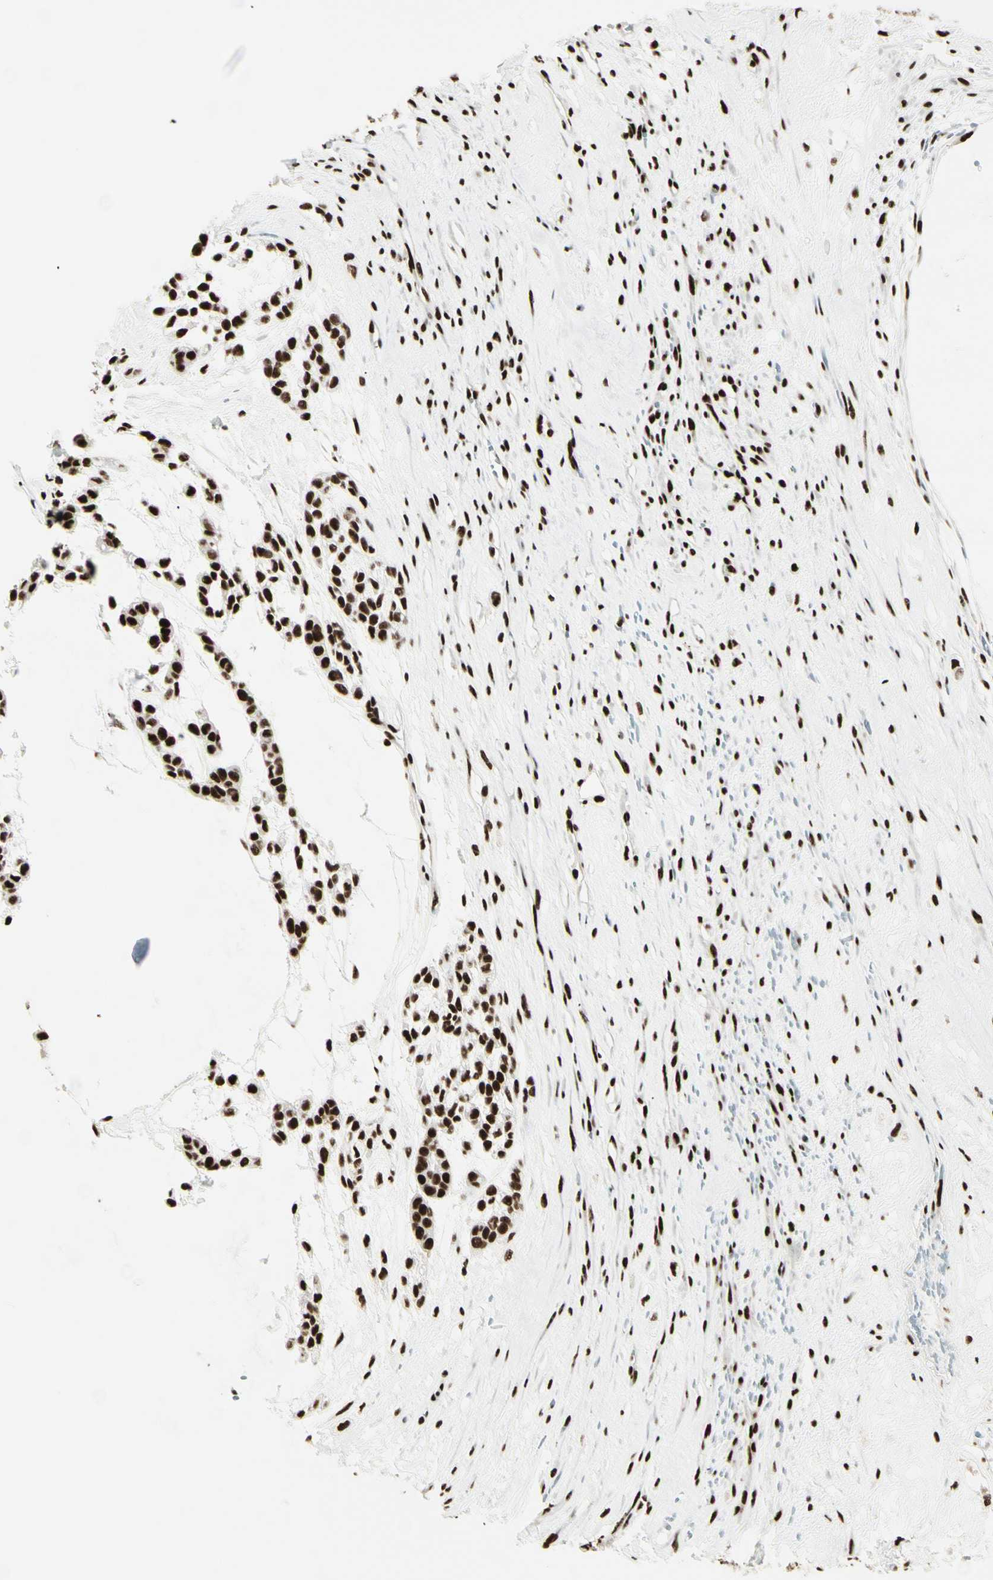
{"staining": {"intensity": "strong", "quantity": ">75%", "location": "nuclear"}, "tissue": "head and neck cancer", "cell_type": "Tumor cells", "image_type": "cancer", "snomed": [{"axis": "morphology", "description": "Adenocarcinoma, NOS"}, {"axis": "morphology", "description": "Adenoma, NOS"}, {"axis": "topography", "description": "Head-Neck"}], "caption": "Human head and neck cancer (adenoma) stained for a protein (brown) demonstrates strong nuclear positive staining in approximately >75% of tumor cells.", "gene": "CCAR1", "patient": {"sex": "female", "age": 55}}